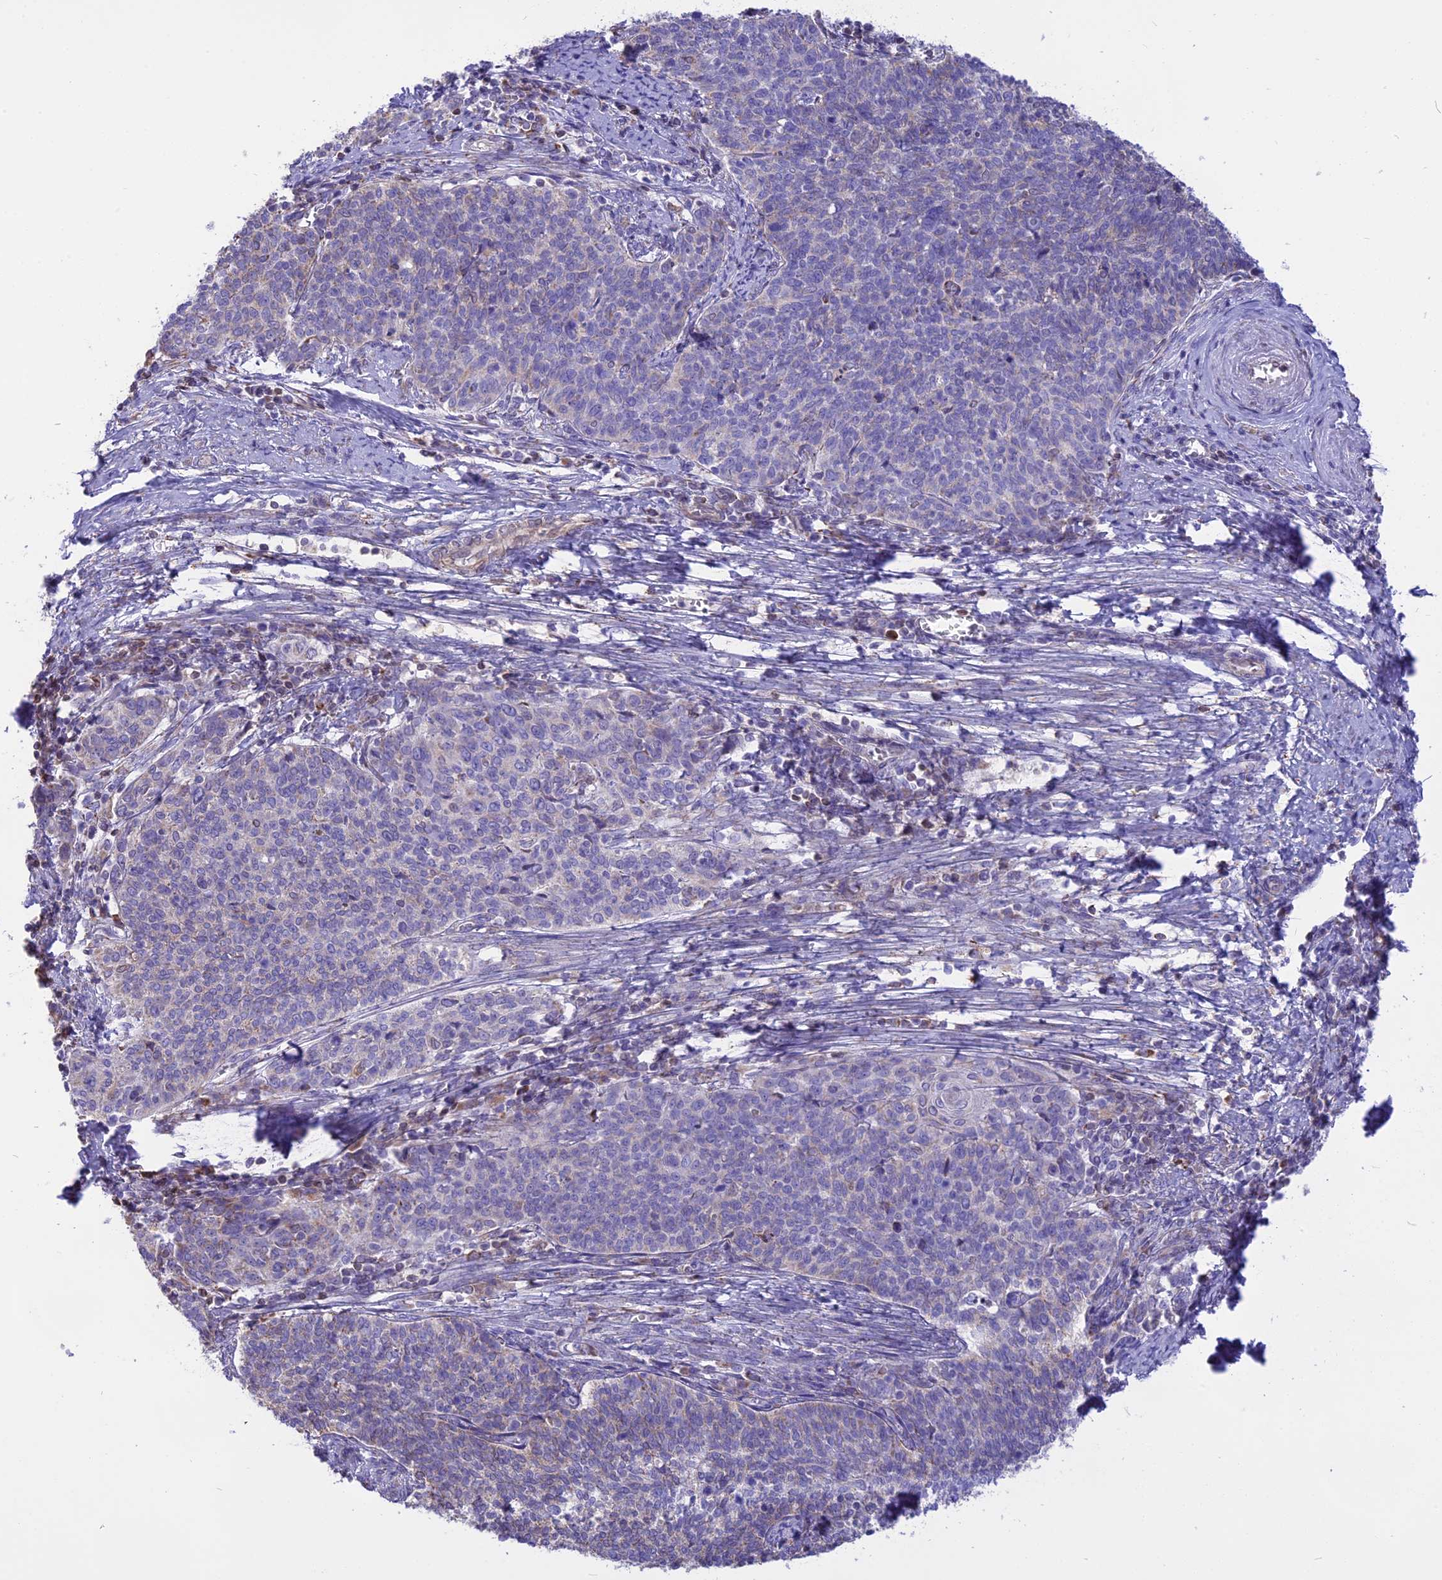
{"staining": {"intensity": "negative", "quantity": "none", "location": "none"}, "tissue": "cervical cancer", "cell_type": "Tumor cells", "image_type": "cancer", "snomed": [{"axis": "morphology", "description": "Squamous cell carcinoma, NOS"}, {"axis": "topography", "description": "Cervix"}], "caption": "This is an IHC image of cervical cancer. There is no positivity in tumor cells.", "gene": "DOC2B", "patient": {"sex": "female", "age": 39}}